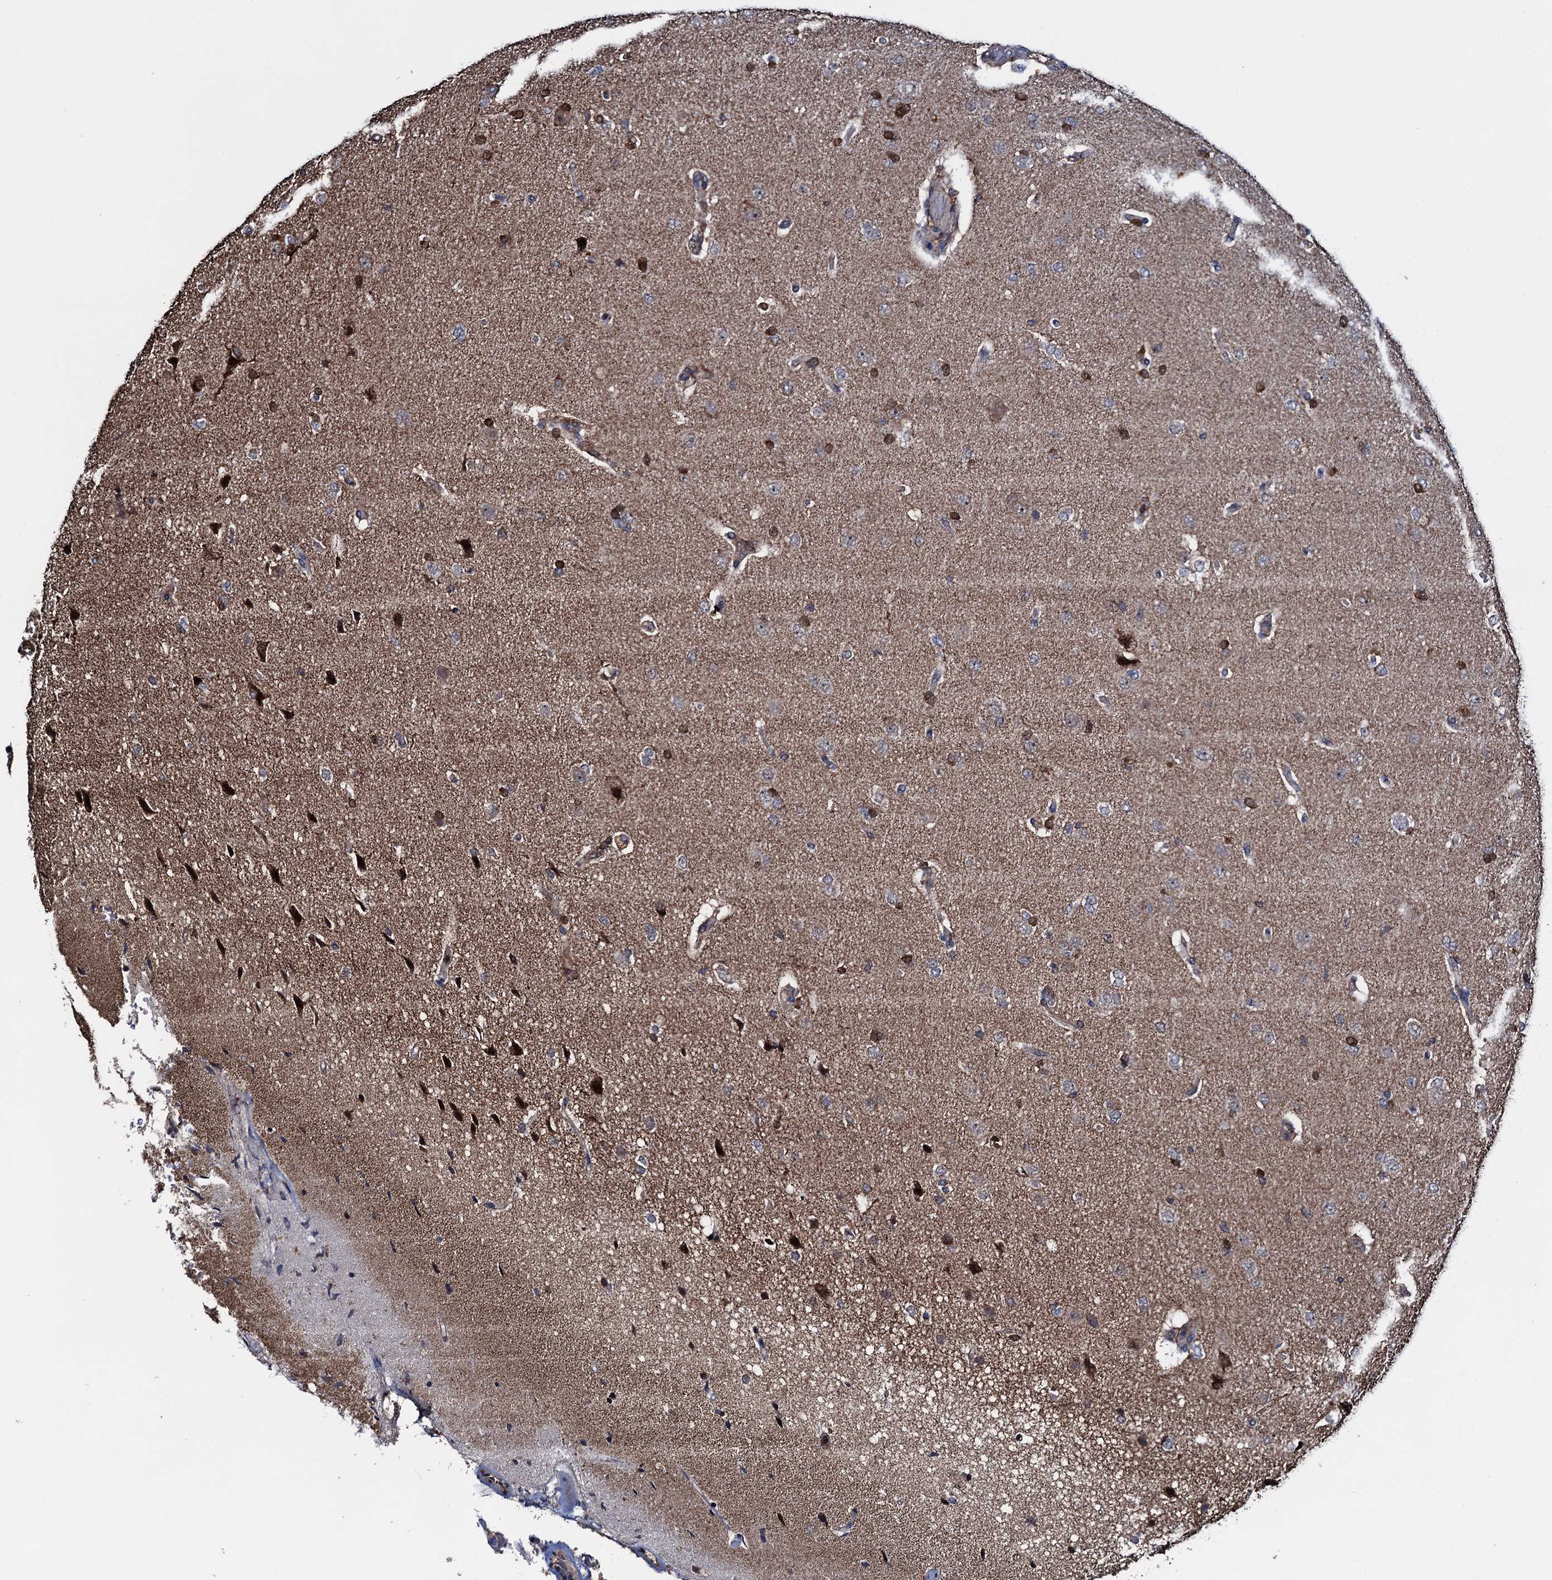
{"staining": {"intensity": "negative", "quantity": "none", "location": "none"}, "tissue": "glioma", "cell_type": "Tumor cells", "image_type": "cancer", "snomed": [{"axis": "morphology", "description": "Glioma, malignant, High grade"}, {"axis": "topography", "description": "Brain"}], "caption": "The image shows no significant expression in tumor cells of glioma.", "gene": "CCDC102A", "patient": {"sex": "male", "age": 72}}